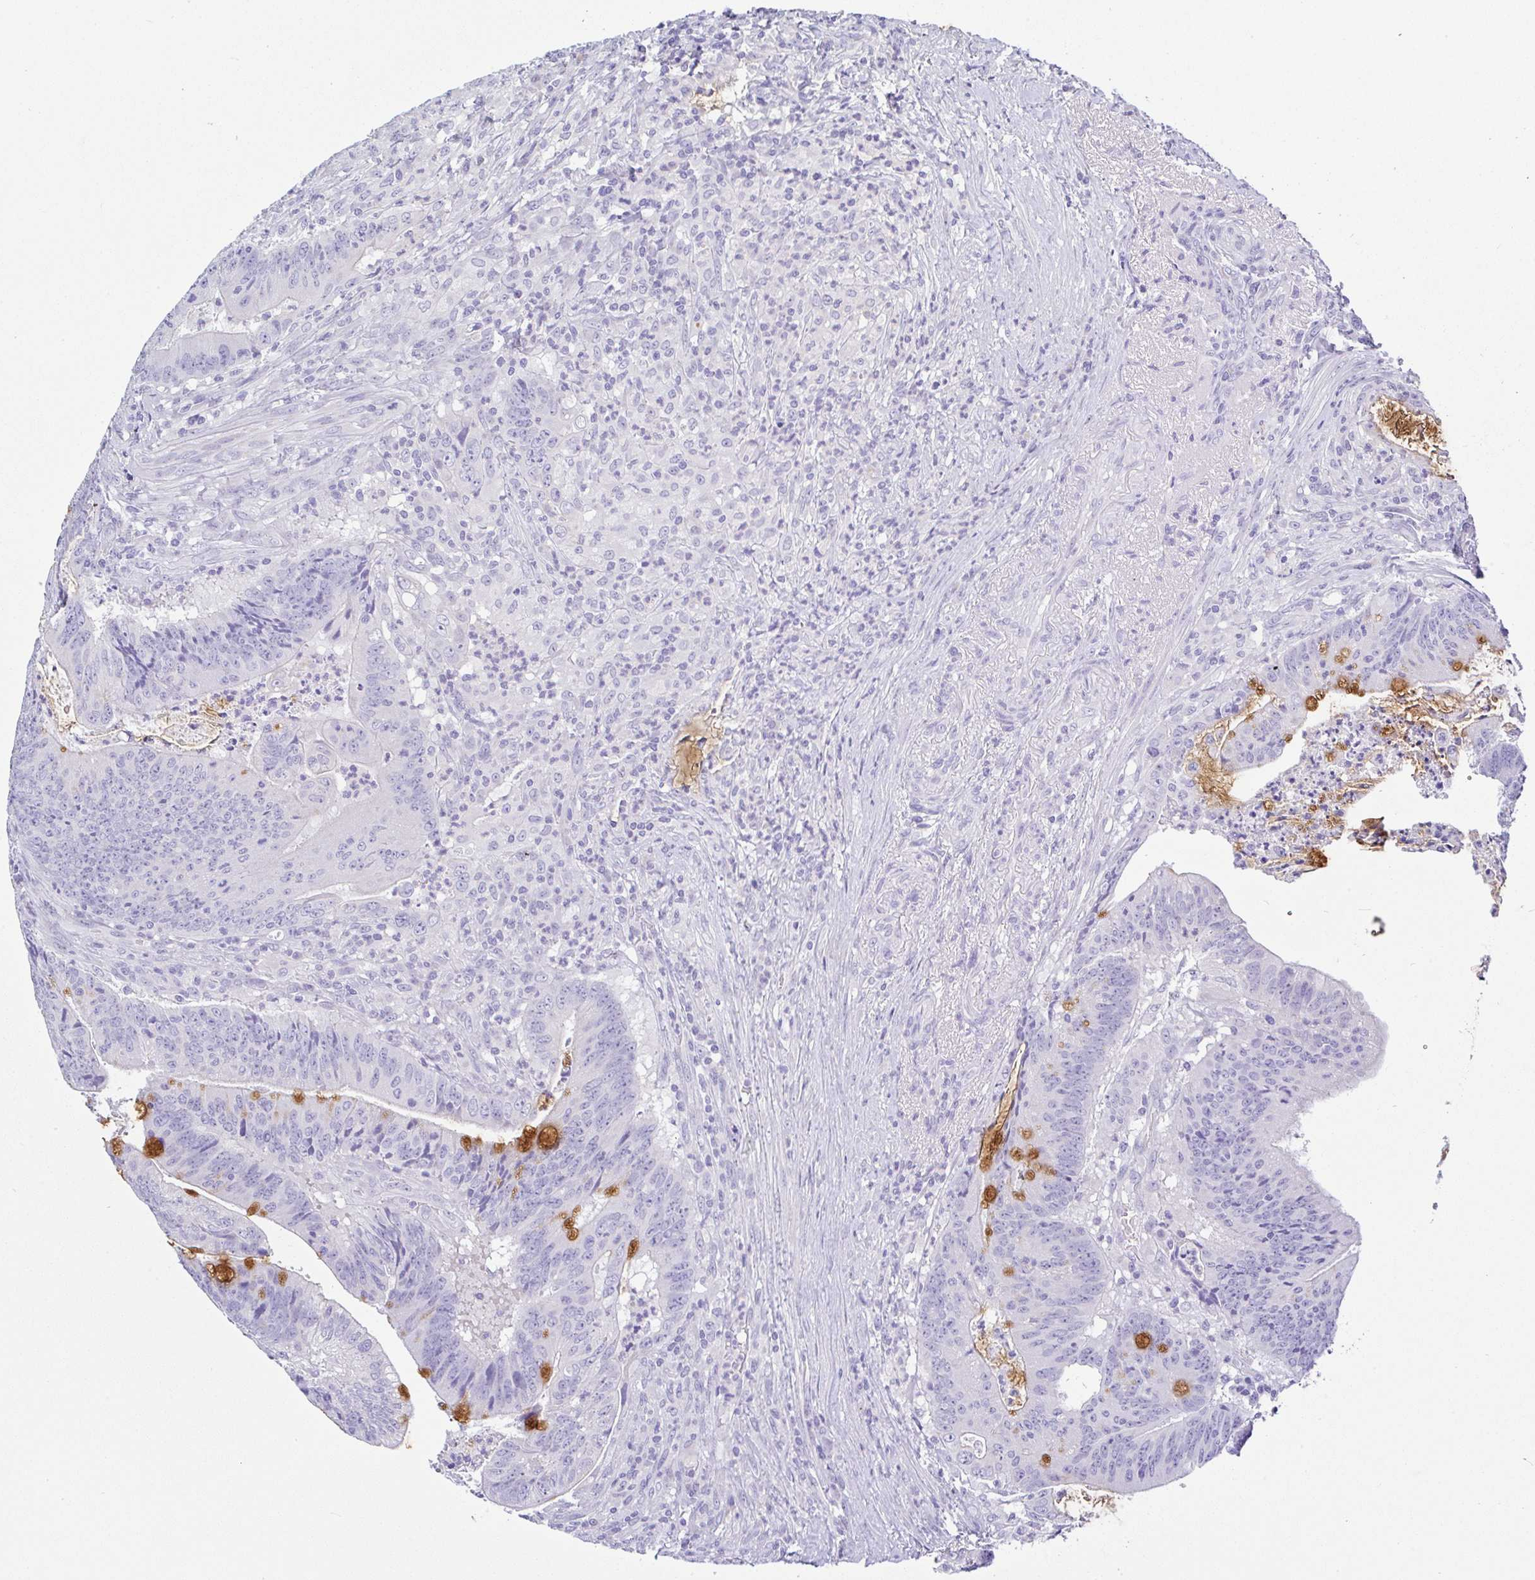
{"staining": {"intensity": "negative", "quantity": "none", "location": "none"}, "tissue": "colorectal cancer", "cell_type": "Tumor cells", "image_type": "cancer", "snomed": [{"axis": "morphology", "description": "Adenocarcinoma, NOS"}, {"axis": "topography", "description": "Colon"}], "caption": "Tumor cells are negative for protein expression in human colorectal cancer (adenocarcinoma). (DAB (3,3'-diaminobenzidine) immunohistochemistry visualized using brightfield microscopy, high magnification).", "gene": "SERPINE3", "patient": {"sex": "female", "age": 87}}